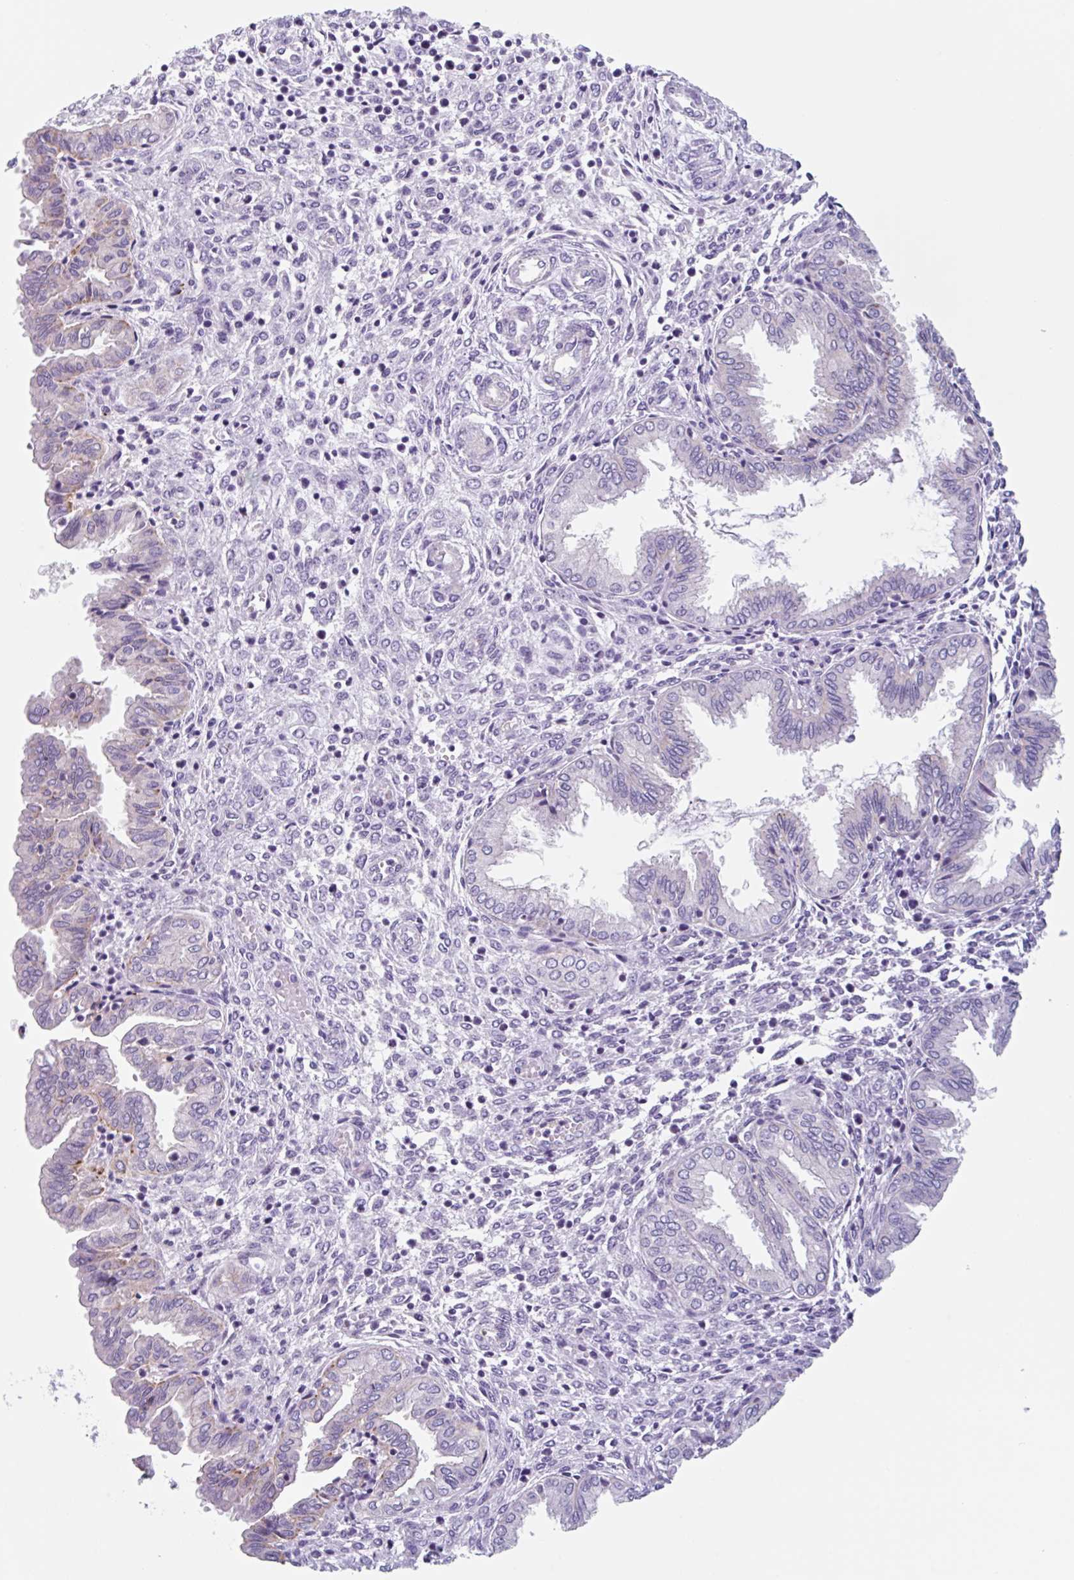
{"staining": {"intensity": "negative", "quantity": "none", "location": "none"}, "tissue": "endometrium", "cell_type": "Cells in endometrial stroma", "image_type": "normal", "snomed": [{"axis": "morphology", "description": "Normal tissue, NOS"}, {"axis": "topography", "description": "Endometrium"}], "caption": "DAB immunohistochemical staining of benign human endometrium demonstrates no significant expression in cells in endometrial stroma. (DAB (3,3'-diaminobenzidine) immunohistochemistry visualized using brightfield microscopy, high magnification).", "gene": "LENG9", "patient": {"sex": "female", "age": 33}}